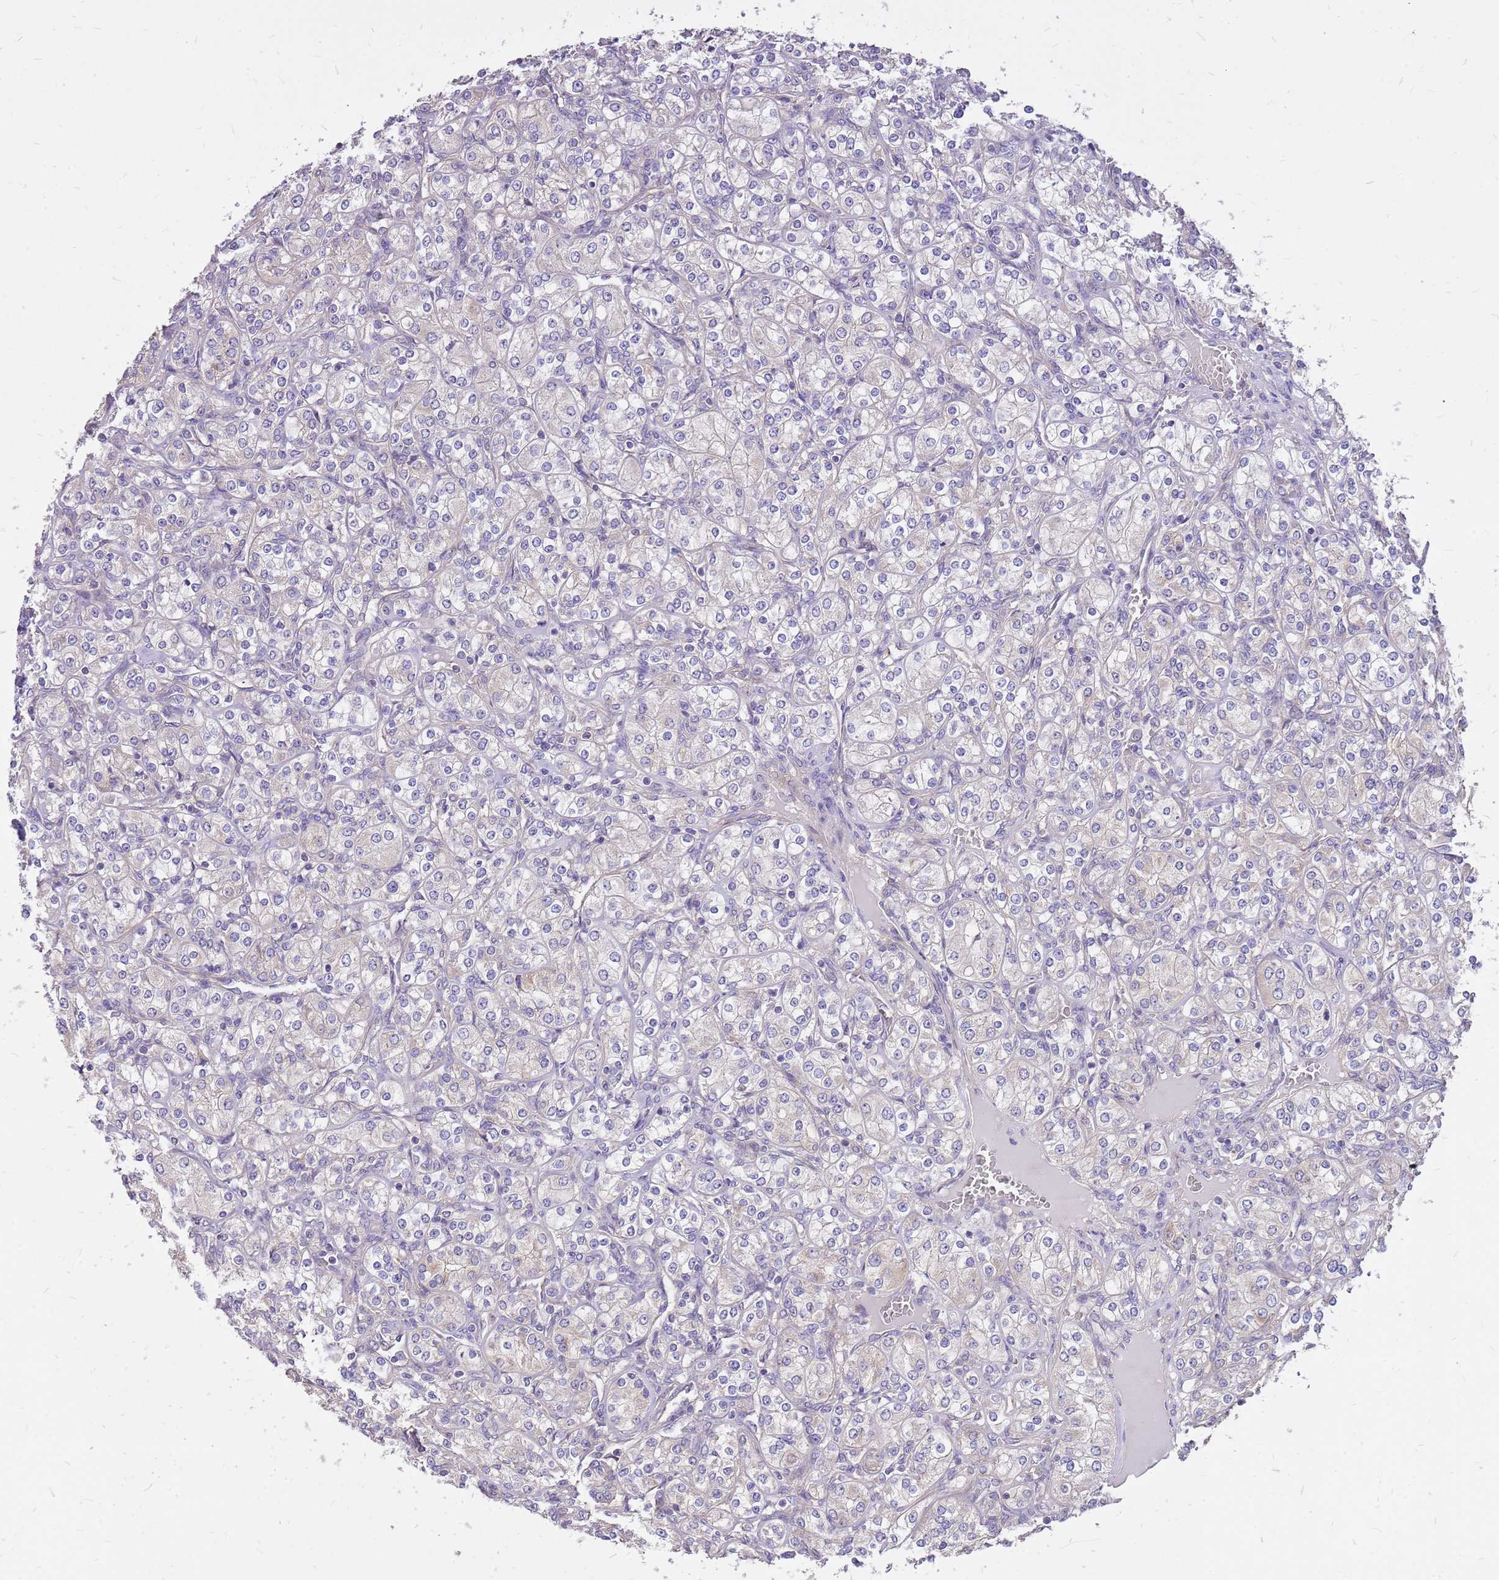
{"staining": {"intensity": "negative", "quantity": "none", "location": "none"}, "tissue": "renal cancer", "cell_type": "Tumor cells", "image_type": "cancer", "snomed": [{"axis": "morphology", "description": "Adenocarcinoma, NOS"}, {"axis": "topography", "description": "Kidney"}], "caption": "Tumor cells show no significant expression in adenocarcinoma (renal).", "gene": "WASHC4", "patient": {"sex": "male", "age": 77}}